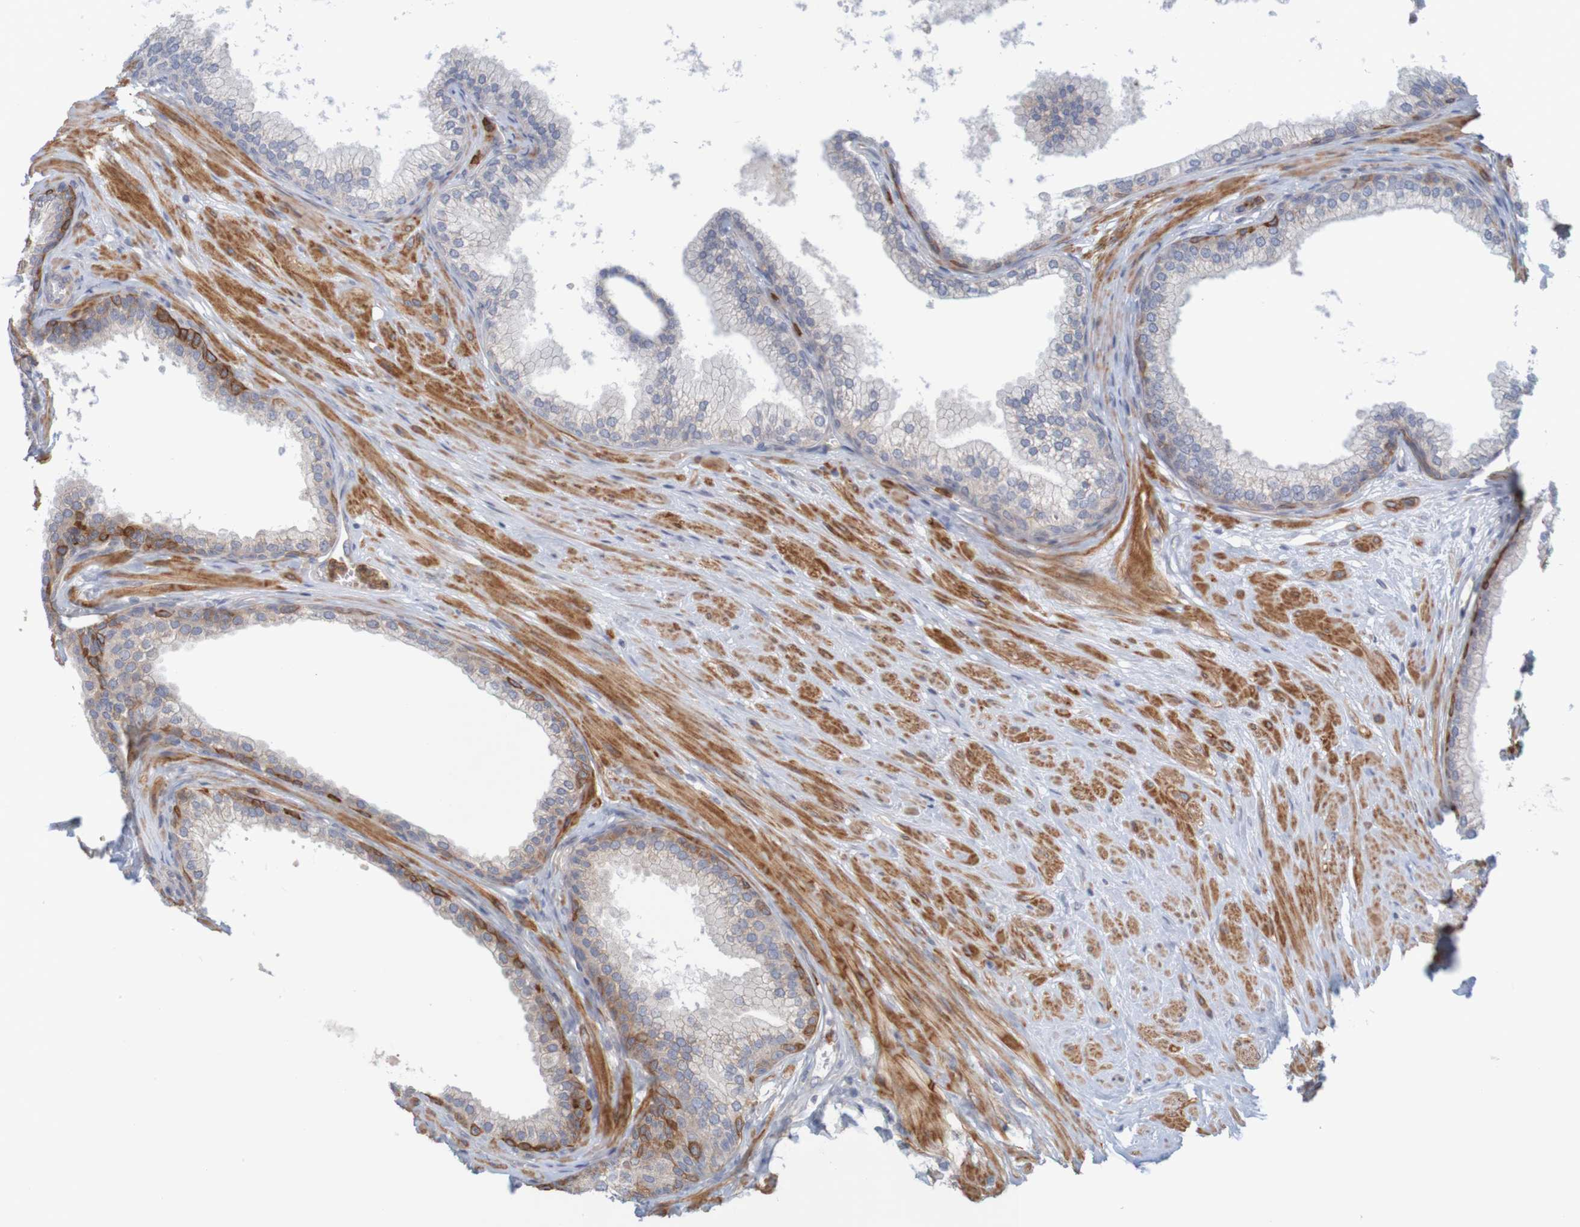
{"staining": {"intensity": "moderate", "quantity": "25%-75%", "location": "cytoplasmic/membranous"}, "tissue": "prostate", "cell_type": "Glandular cells", "image_type": "normal", "snomed": [{"axis": "morphology", "description": "Normal tissue, NOS"}, {"axis": "morphology", "description": "Urothelial carcinoma, Low grade"}, {"axis": "topography", "description": "Urinary bladder"}, {"axis": "topography", "description": "Prostate"}], "caption": "A histopathology image showing moderate cytoplasmic/membranous staining in about 25%-75% of glandular cells in normal prostate, as visualized by brown immunohistochemical staining.", "gene": "KRT23", "patient": {"sex": "male", "age": 60}}